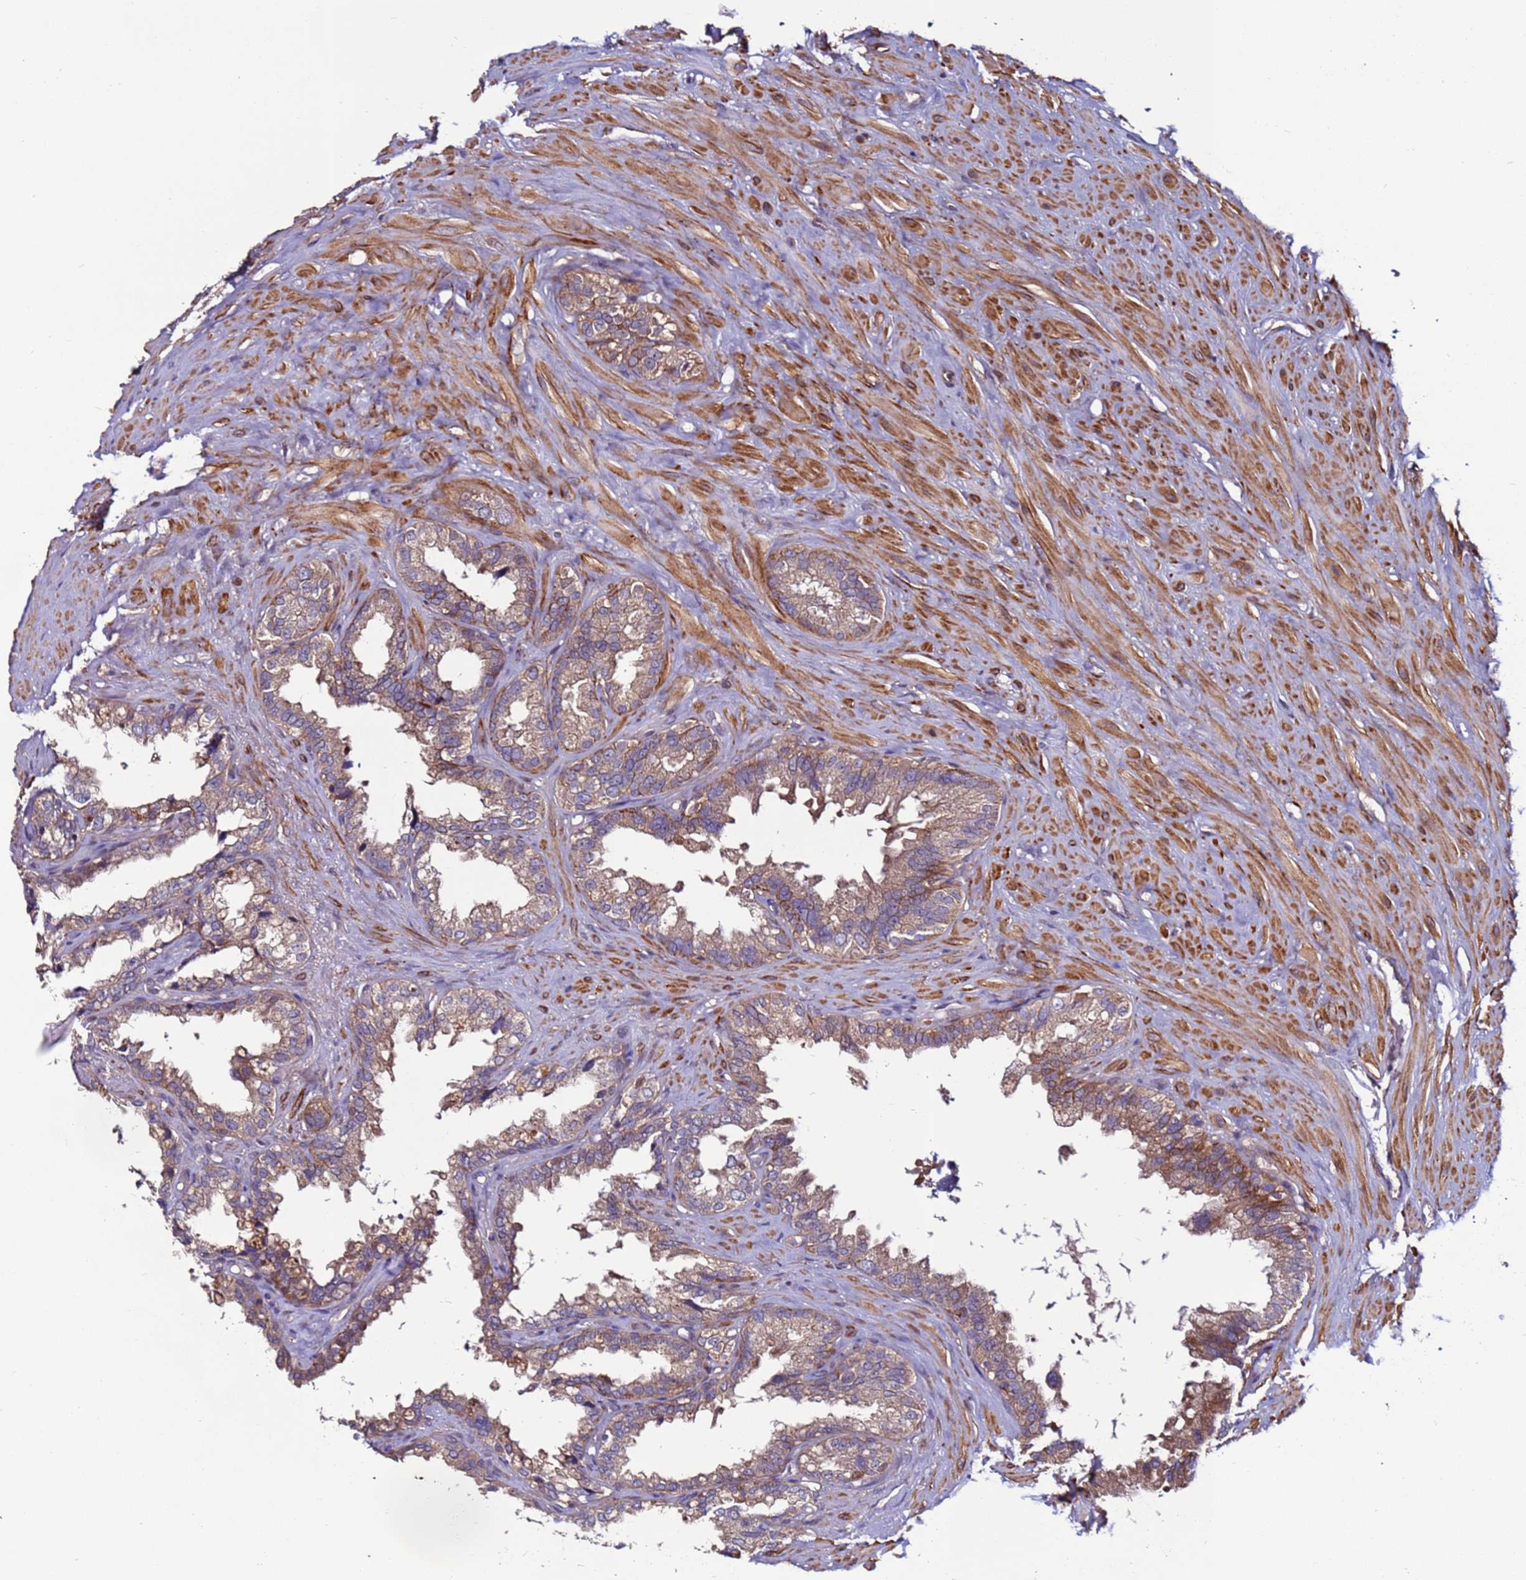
{"staining": {"intensity": "moderate", "quantity": "25%-75%", "location": "cytoplasmic/membranous"}, "tissue": "seminal vesicle", "cell_type": "Glandular cells", "image_type": "normal", "snomed": [{"axis": "morphology", "description": "Normal tissue, NOS"}, {"axis": "topography", "description": "Seminal veicle"}], "caption": "Brown immunohistochemical staining in benign seminal vesicle exhibits moderate cytoplasmic/membranous expression in approximately 25%-75% of glandular cells. (DAB IHC, brown staining for protein, blue staining for nuclei).", "gene": "GAREM1", "patient": {"sex": "male", "age": 80}}